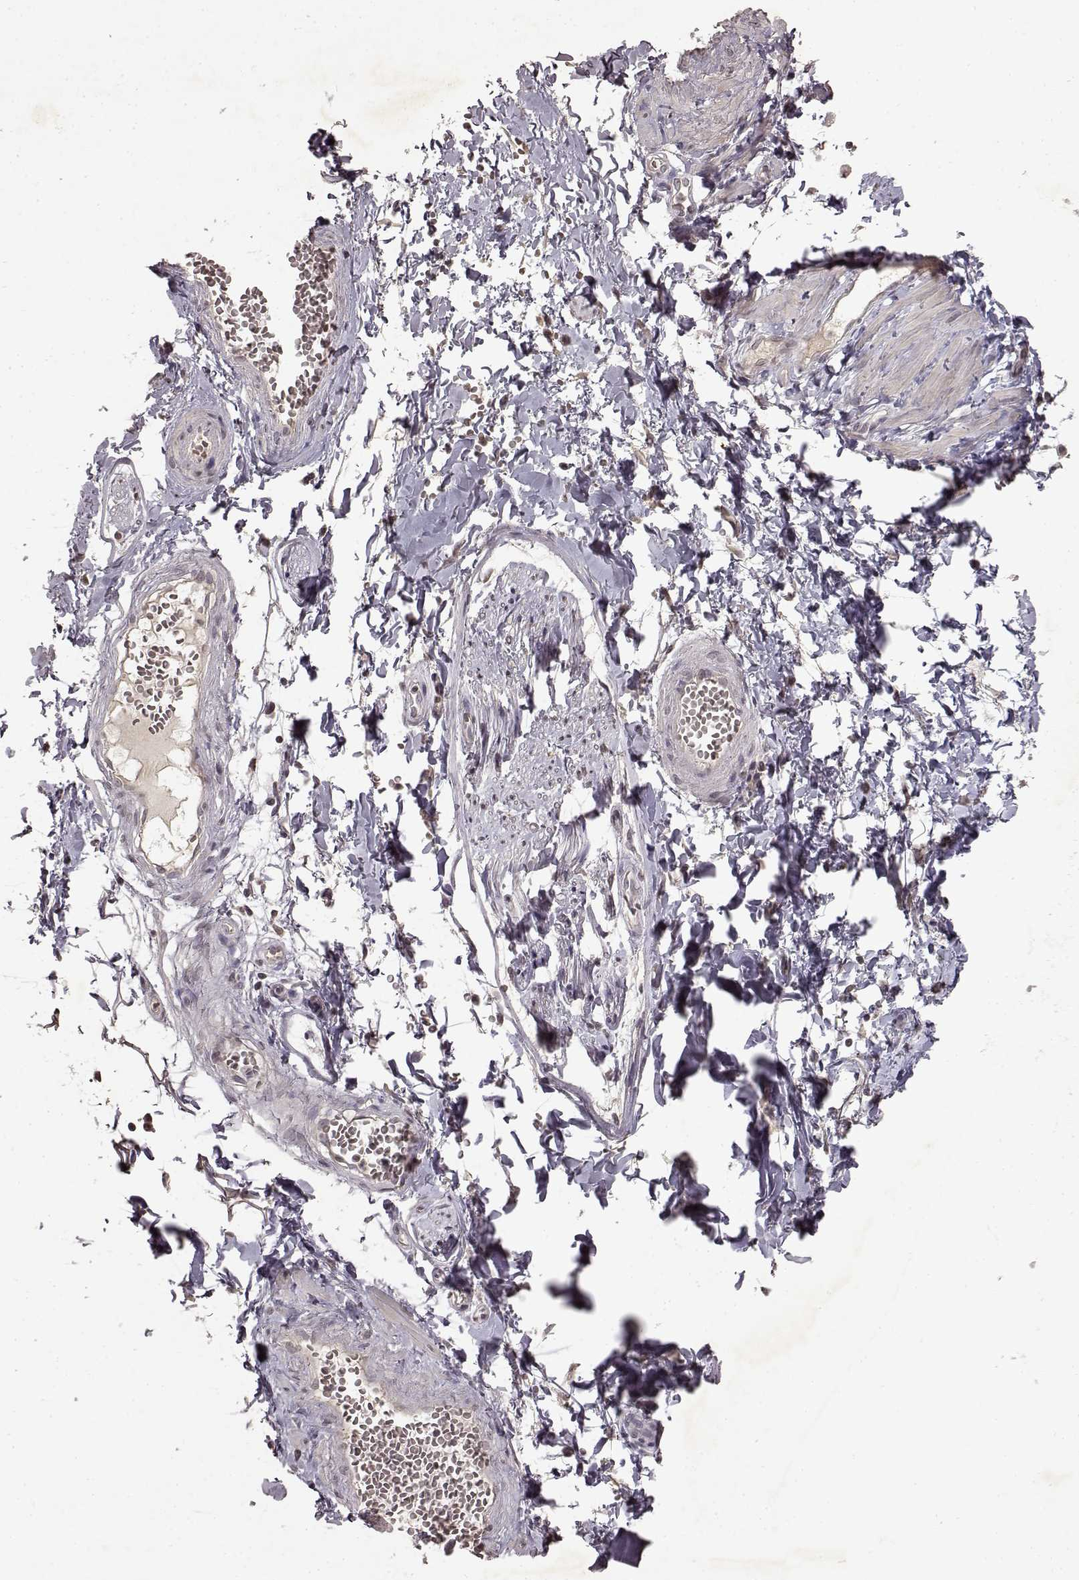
{"staining": {"intensity": "negative", "quantity": "none", "location": "none"}, "tissue": "adipose tissue", "cell_type": "Adipocytes", "image_type": "normal", "snomed": [{"axis": "morphology", "description": "Normal tissue, NOS"}, {"axis": "topography", "description": "Smooth muscle"}, {"axis": "topography", "description": "Peripheral nerve tissue"}], "caption": "Adipocytes are negative for brown protein staining in benign adipose tissue. (Brightfield microscopy of DAB (3,3'-diaminobenzidine) immunohistochemistry (IHC) at high magnification).", "gene": "LHB", "patient": {"sex": "male", "age": 22}}